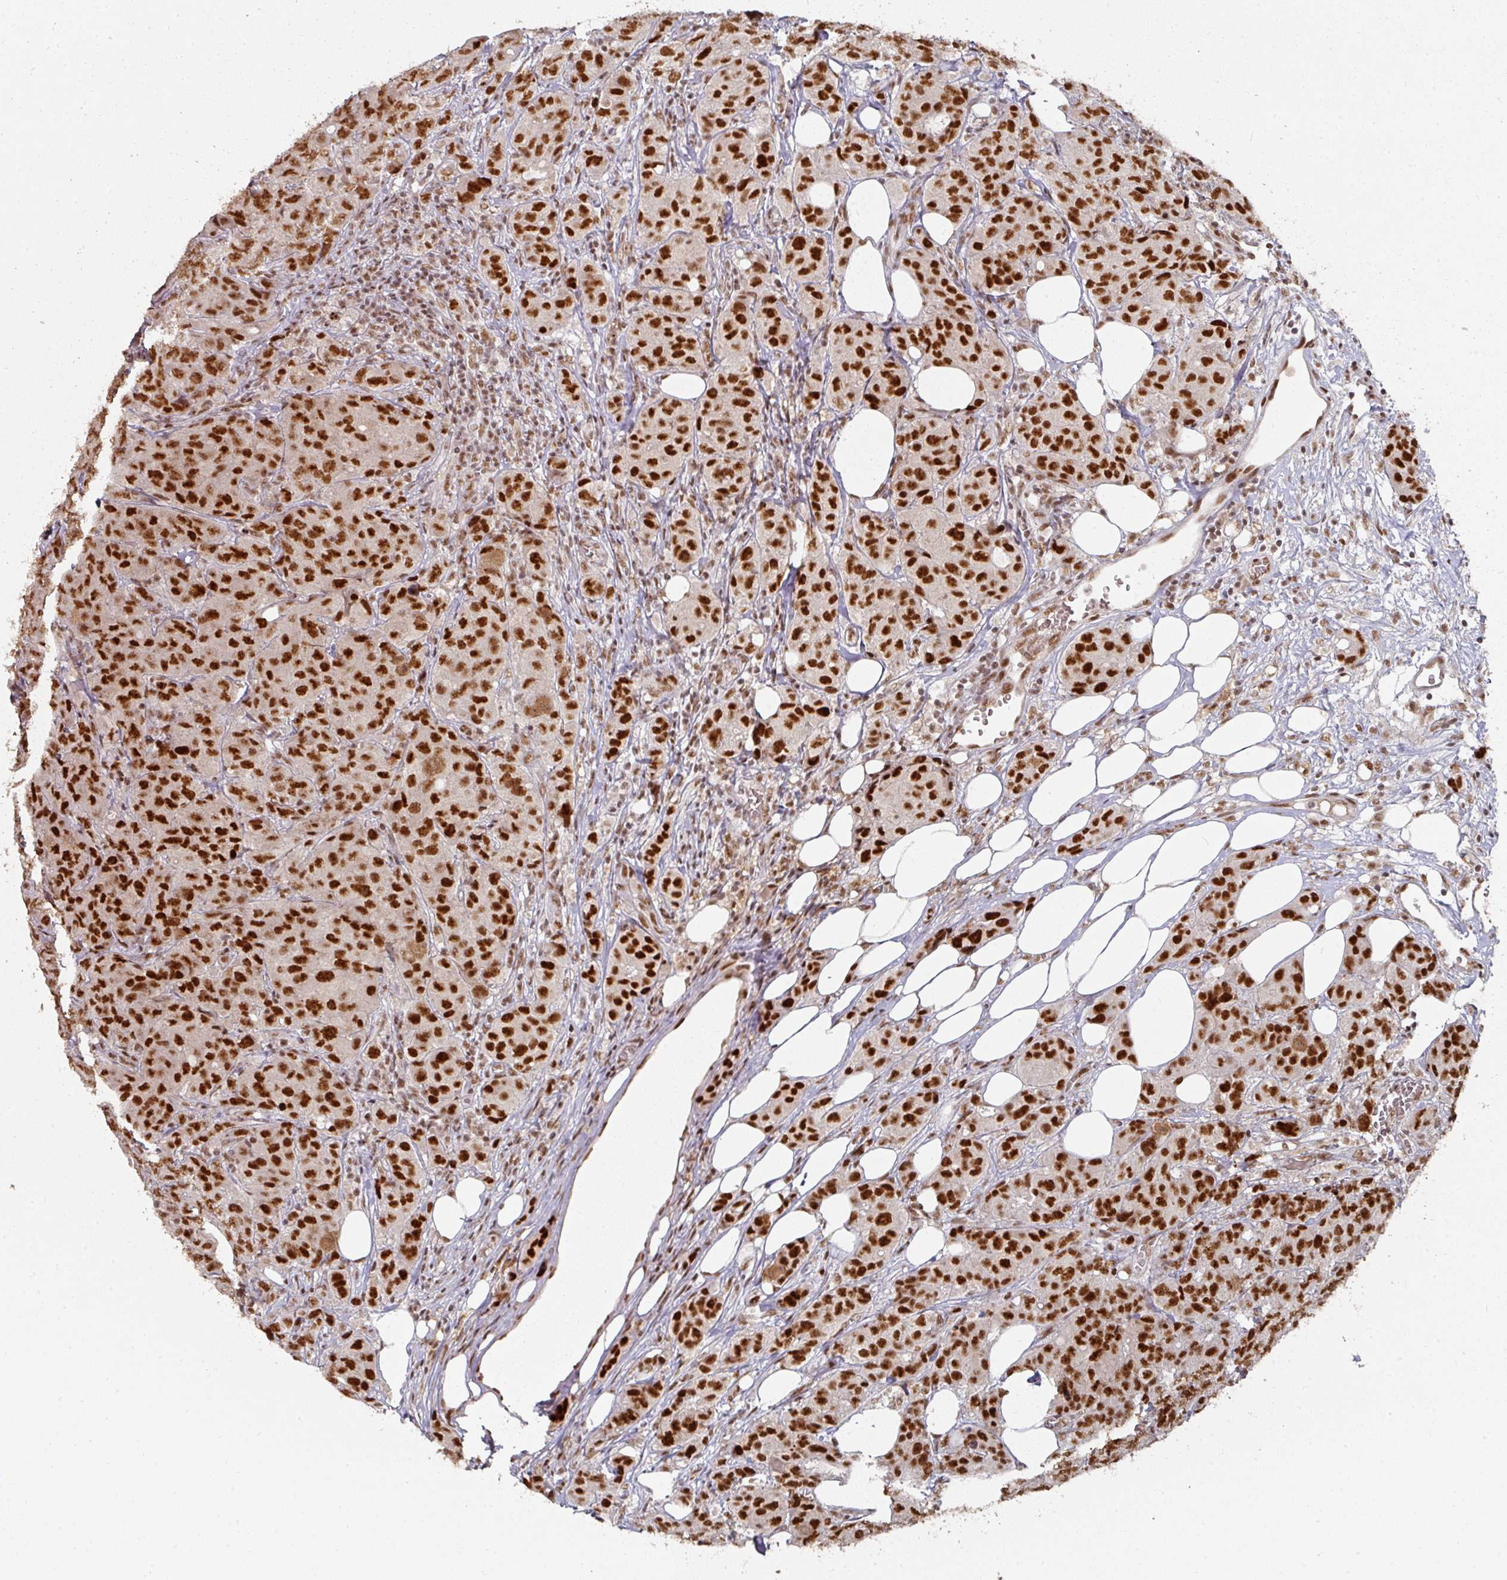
{"staining": {"intensity": "strong", "quantity": ">75%", "location": "cytoplasmic/membranous,nuclear"}, "tissue": "breast cancer", "cell_type": "Tumor cells", "image_type": "cancer", "snomed": [{"axis": "morphology", "description": "Duct carcinoma"}, {"axis": "topography", "description": "Breast"}], "caption": "A brown stain highlights strong cytoplasmic/membranous and nuclear positivity of a protein in human breast cancer (invasive ductal carcinoma) tumor cells.", "gene": "MEPCE", "patient": {"sex": "female", "age": 43}}